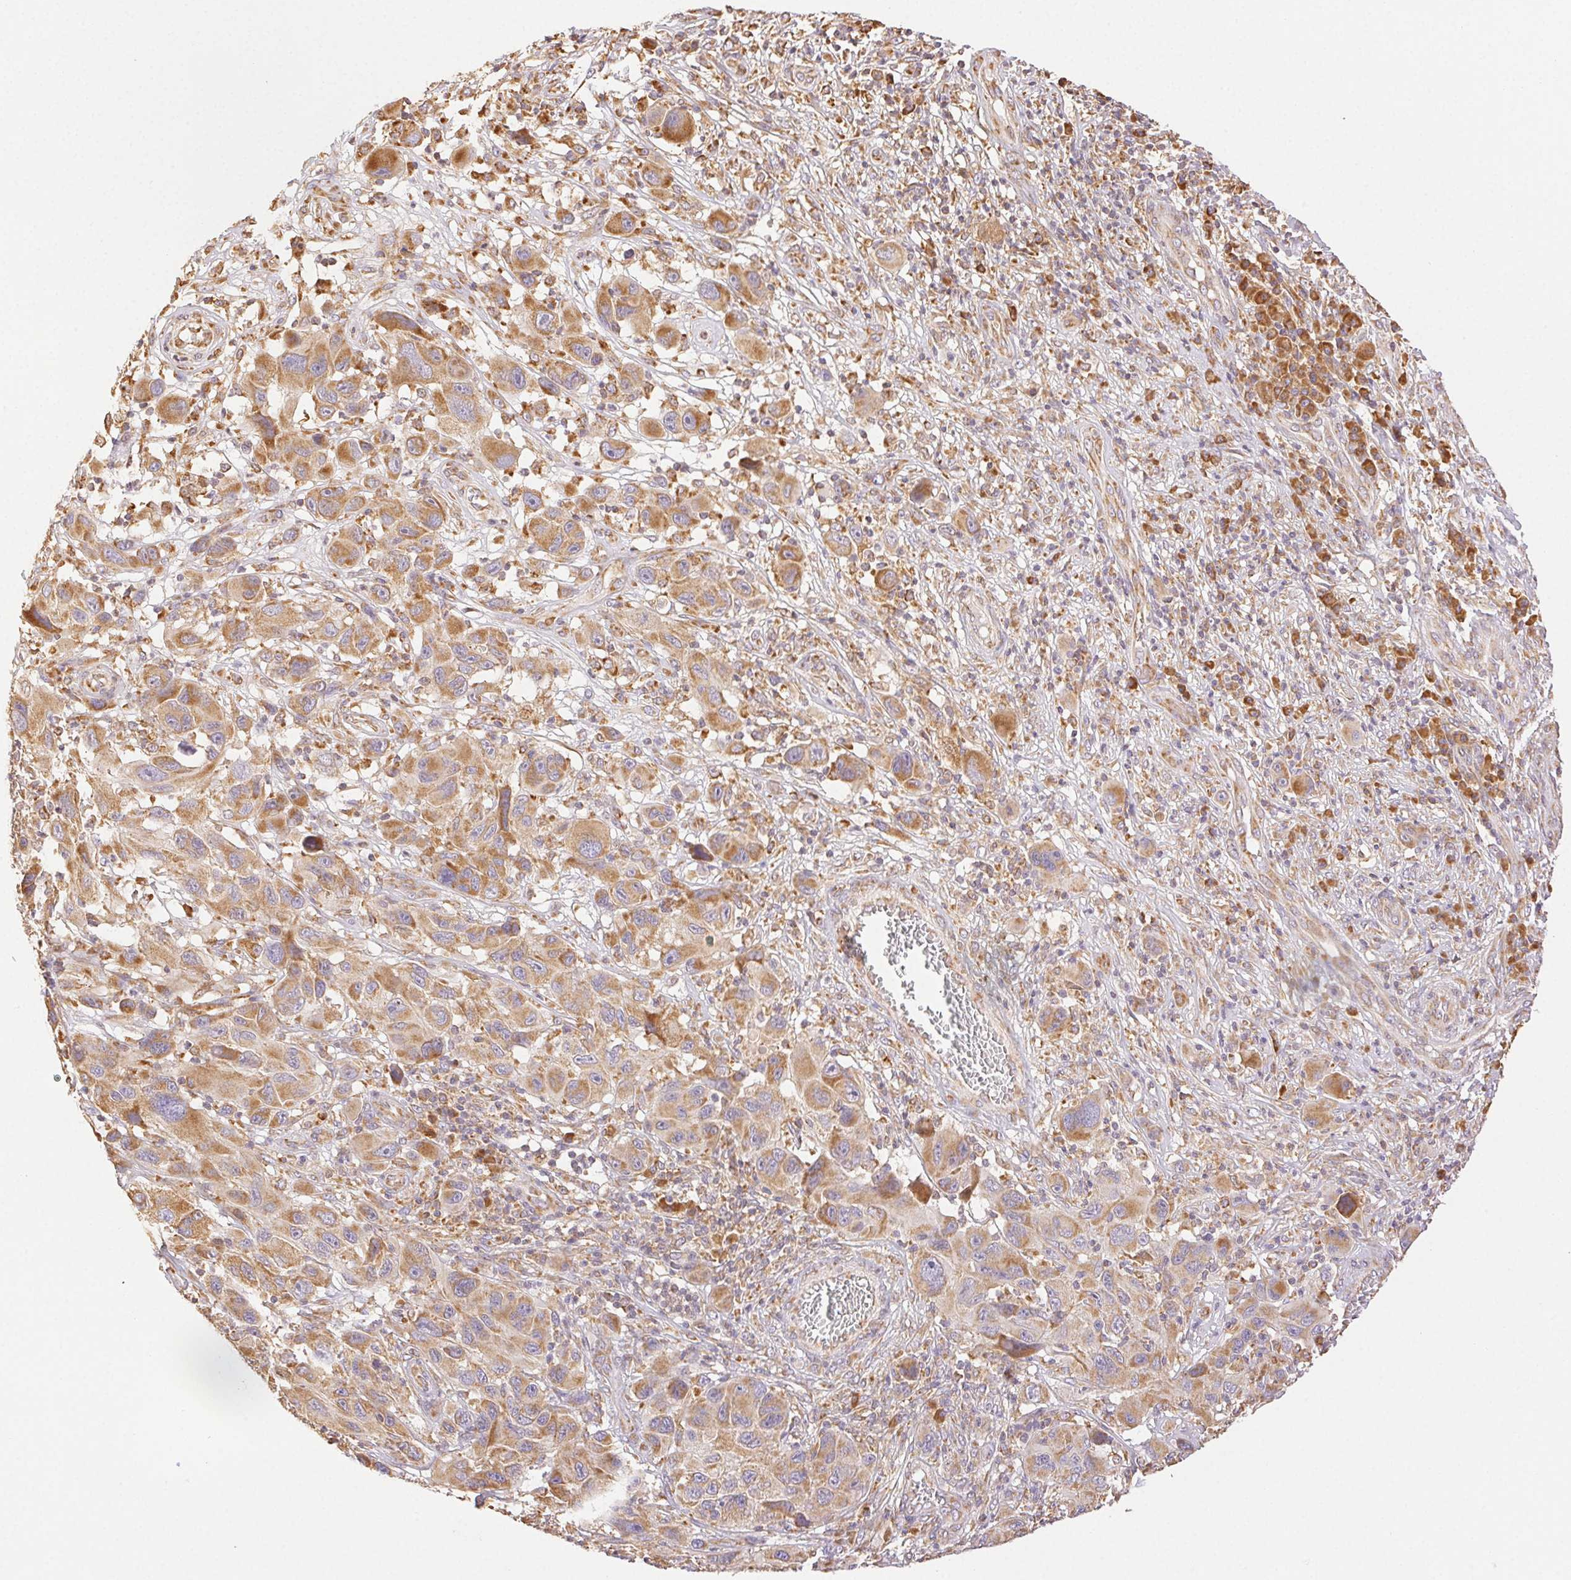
{"staining": {"intensity": "moderate", "quantity": "25%-75%", "location": "cytoplasmic/membranous"}, "tissue": "melanoma", "cell_type": "Tumor cells", "image_type": "cancer", "snomed": [{"axis": "morphology", "description": "Malignant melanoma, NOS"}, {"axis": "topography", "description": "Skin"}], "caption": "Tumor cells reveal medium levels of moderate cytoplasmic/membranous positivity in about 25%-75% of cells in malignant melanoma. (IHC, brightfield microscopy, high magnification).", "gene": "ENTREP1", "patient": {"sex": "male", "age": 53}}